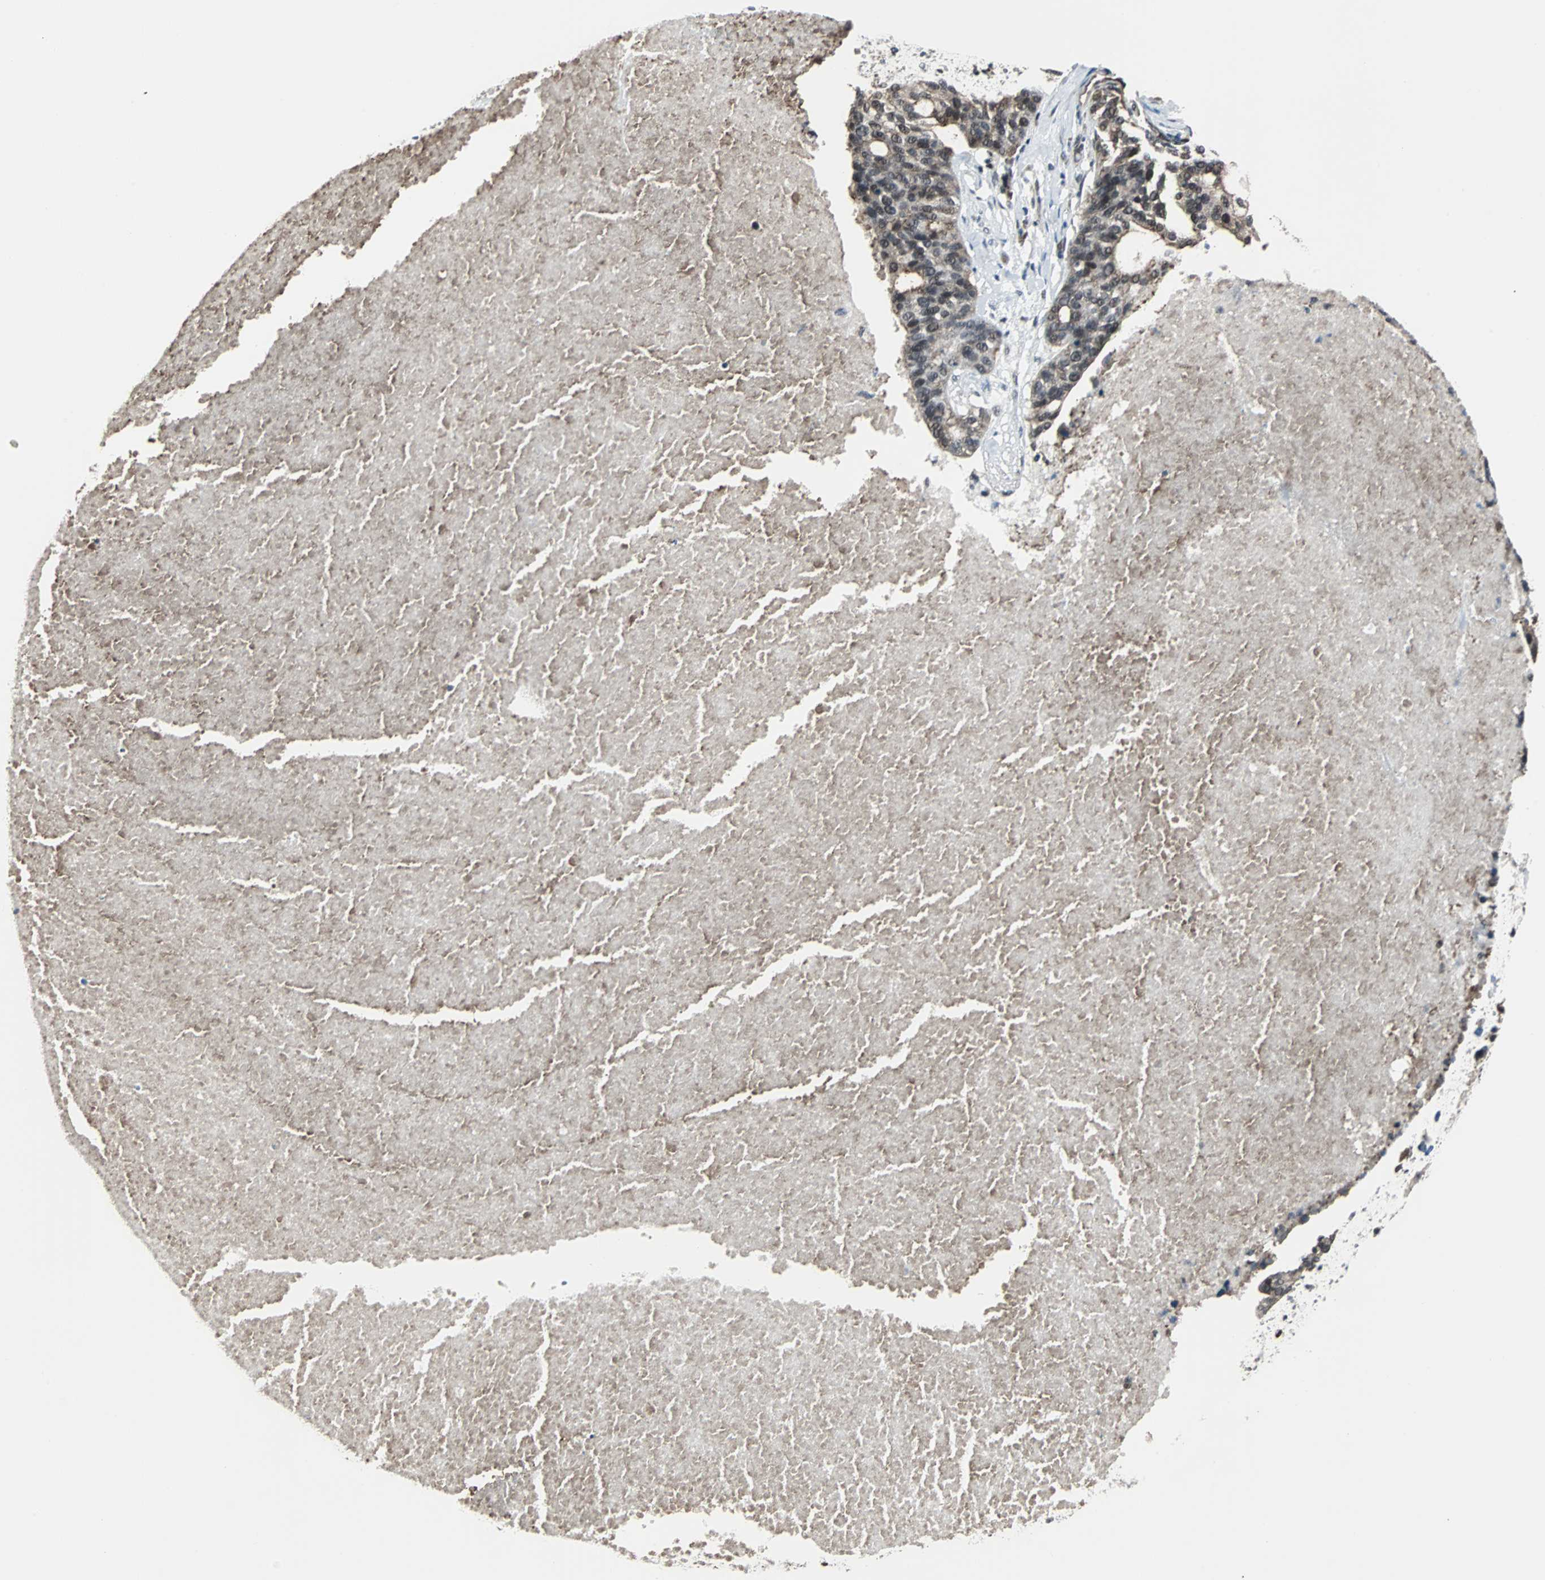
{"staining": {"intensity": "weak", "quantity": ">75%", "location": "cytoplasmic/membranous,nuclear"}, "tissue": "ovarian cancer", "cell_type": "Tumor cells", "image_type": "cancer", "snomed": [{"axis": "morphology", "description": "Cystadenocarcinoma, serous, NOS"}, {"axis": "topography", "description": "Ovary"}], "caption": "Immunohistochemical staining of human serous cystadenocarcinoma (ovarian) reveals low levels of weak cytoplasmic/membranous and nuclear protein expression in approximately >75% of tumor cells.", "gene": "VCP", "patient": {"sex": "female", "age": 59}}